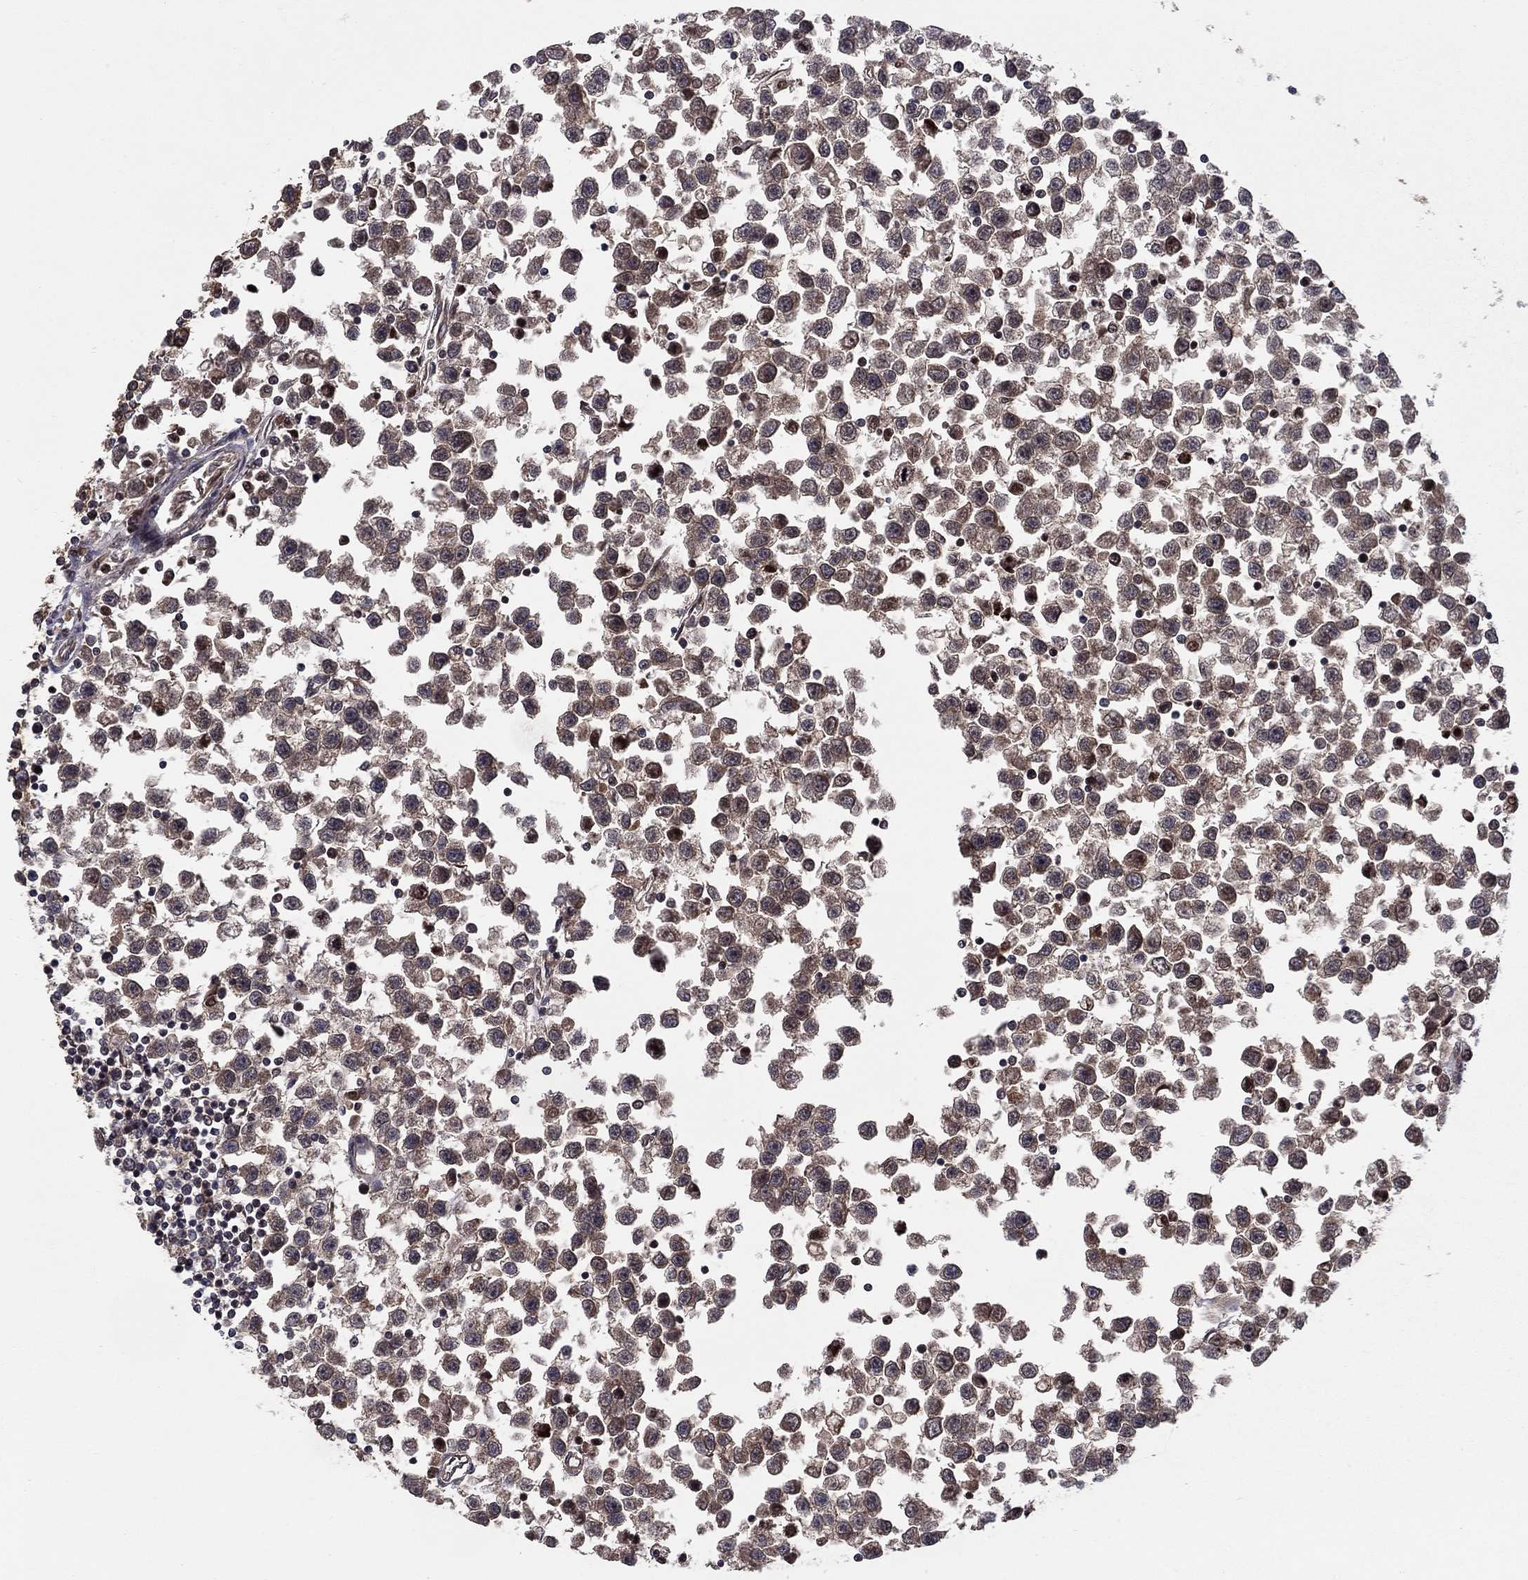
{"staining": {"intensity": "strong", "quantity": "<25%", "location": "cytoplasmic/membranous,nuclear"}, "tissue": "testis cancer", "cell_type": "Tumor cells", "image_type": "cancer", "snomed": [{"axis": "morphology", "description": "Seminoma, NOS"}, {"axis": "topography", "description": "Testis"}], "caption": "DAB immunohistochemical staining of human seminoma (testis) displays strong cytoplasmic/membranous and nuclear protein expression in about <25% of tumor cells. (Brightfield microscopy of DAB IHC at high magnification).", "gene": "BMERB1", "patient": {"sex": "male", "age": 34}}